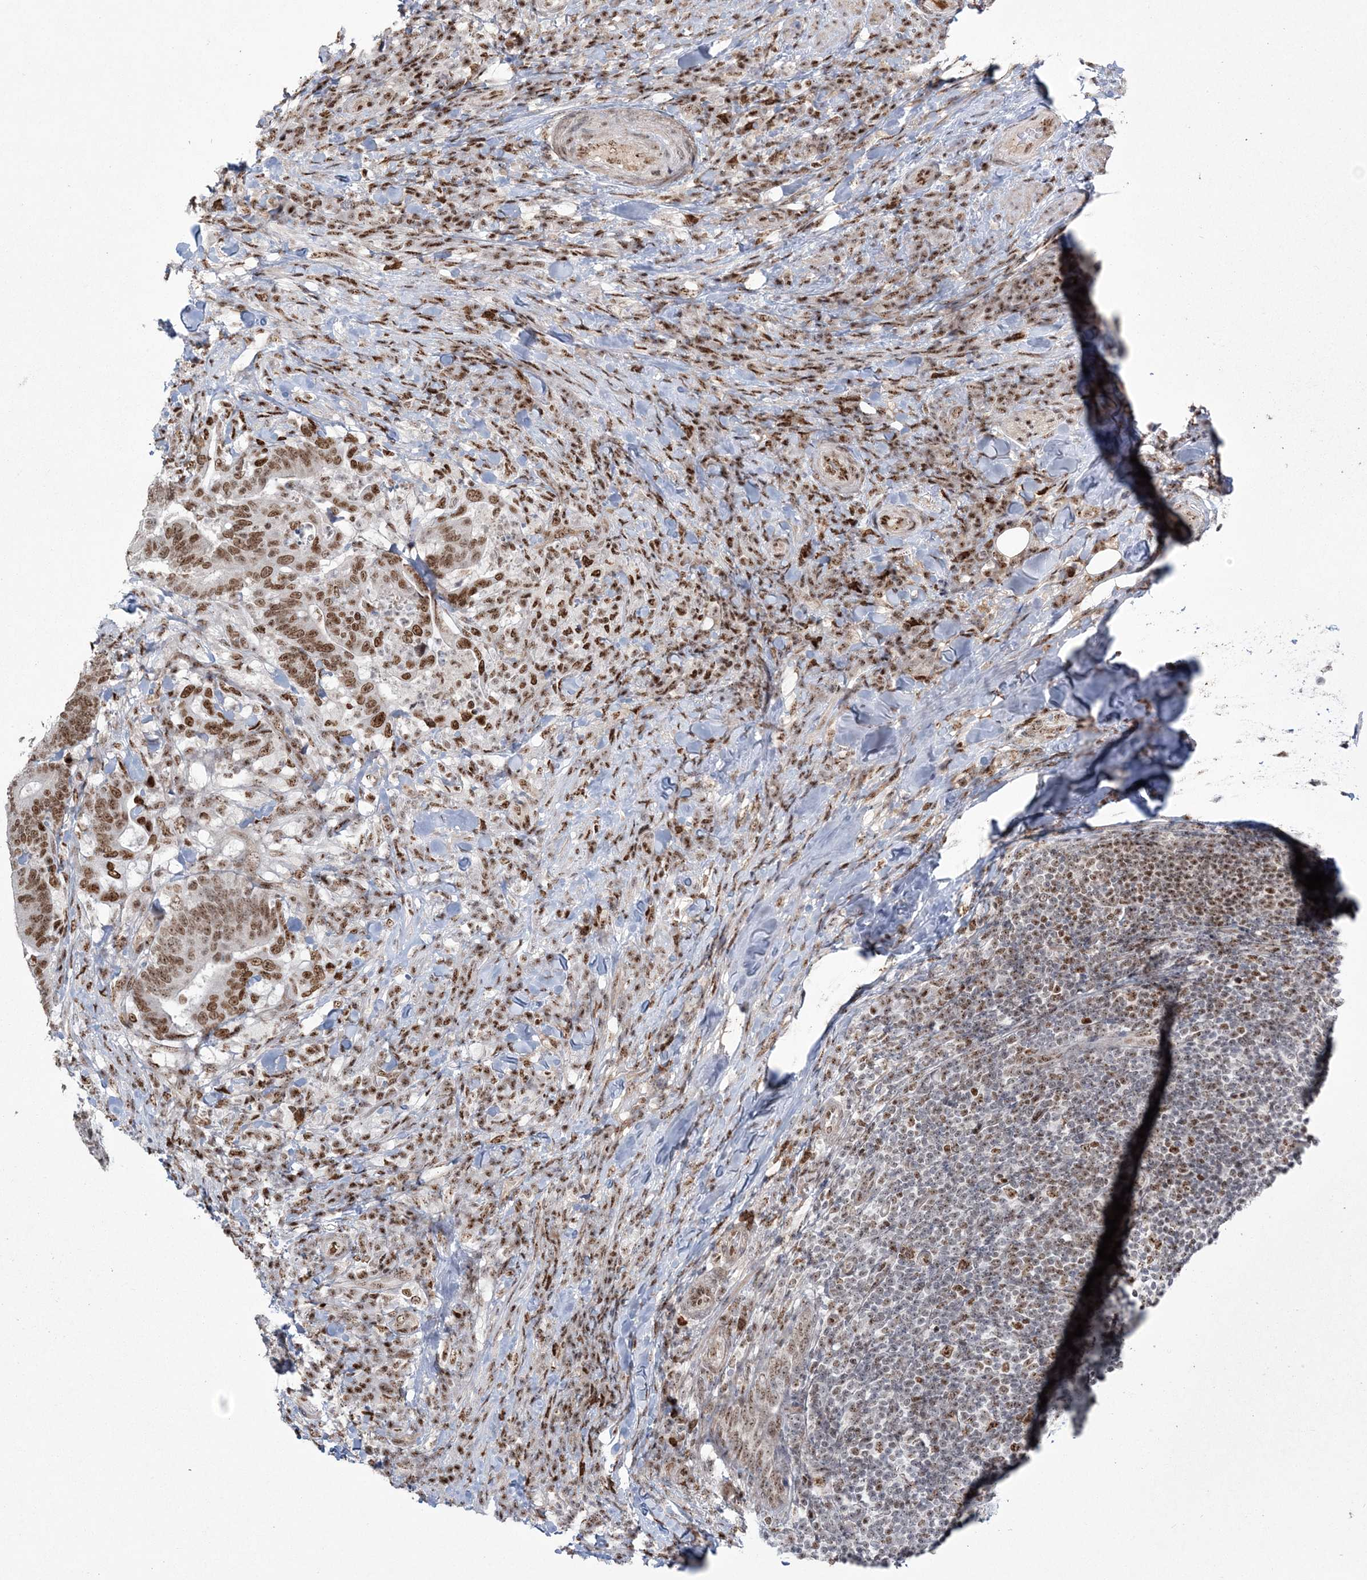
{"staining": {"intensity": "moderate", "quantity": ">75%", "location": "nuclear"}, "tissue": "colorectal cancer", "cell_type": "Tumor cells", "image_type": "cancer", "snomed": [{"axis": "morphology", "description": "Adenocarcinoma, NOS"}, {"axis": "topography", "description": "Colon"}], "caption": "About >75% of tumor cells in human colorectal cancer show moderate nuclear protein positivity as visualized by brown immunohistochemical staining.", "gene": "RBM17", "patient": {"sex": "female", "age": 66}}